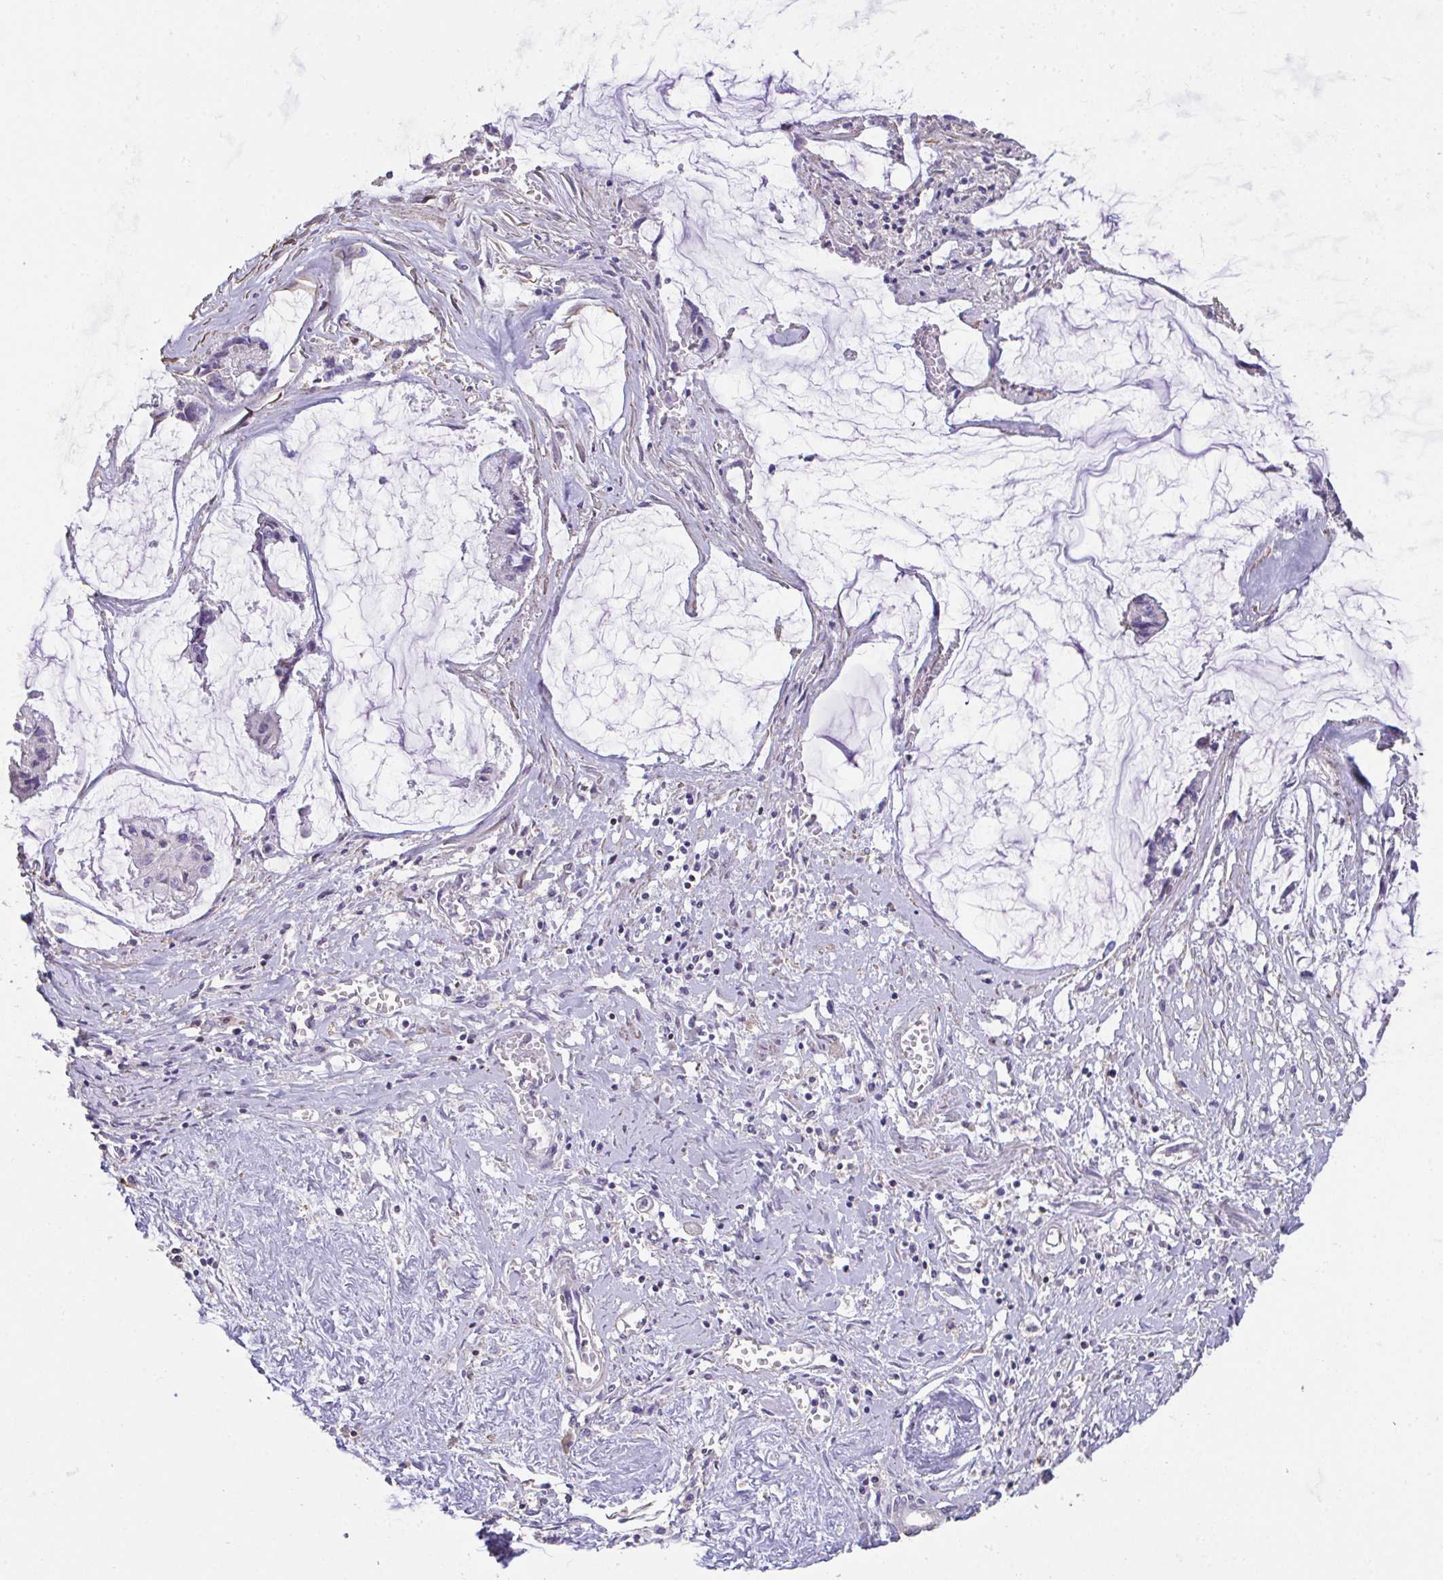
{"staining": {"intensity": "negative", "quantity": "none", "location": "none"}, "tissue": "ovarian cancer", "cell_type": "Tumor cells", "image_type": "cancer", "snomed": [{"axis": "morphology", "description": "Cystadenocarcinoma, mucinous, NOS"}, {"axis": "topography", "description": "Ovary"}], "caption": "The micrograph demonstrates no staining of tumor cells in mucinous cystadenocarcinoma (ovarian). The staining was performed using DAB (3,3'-diaminobenzidine) to visualize the protein expression in brown, while the nuclei were stained in blue with hematoxylin (Magnification: 20x).", "gene": "IL23R", "patient": {"sex": "female", "age": 90}}